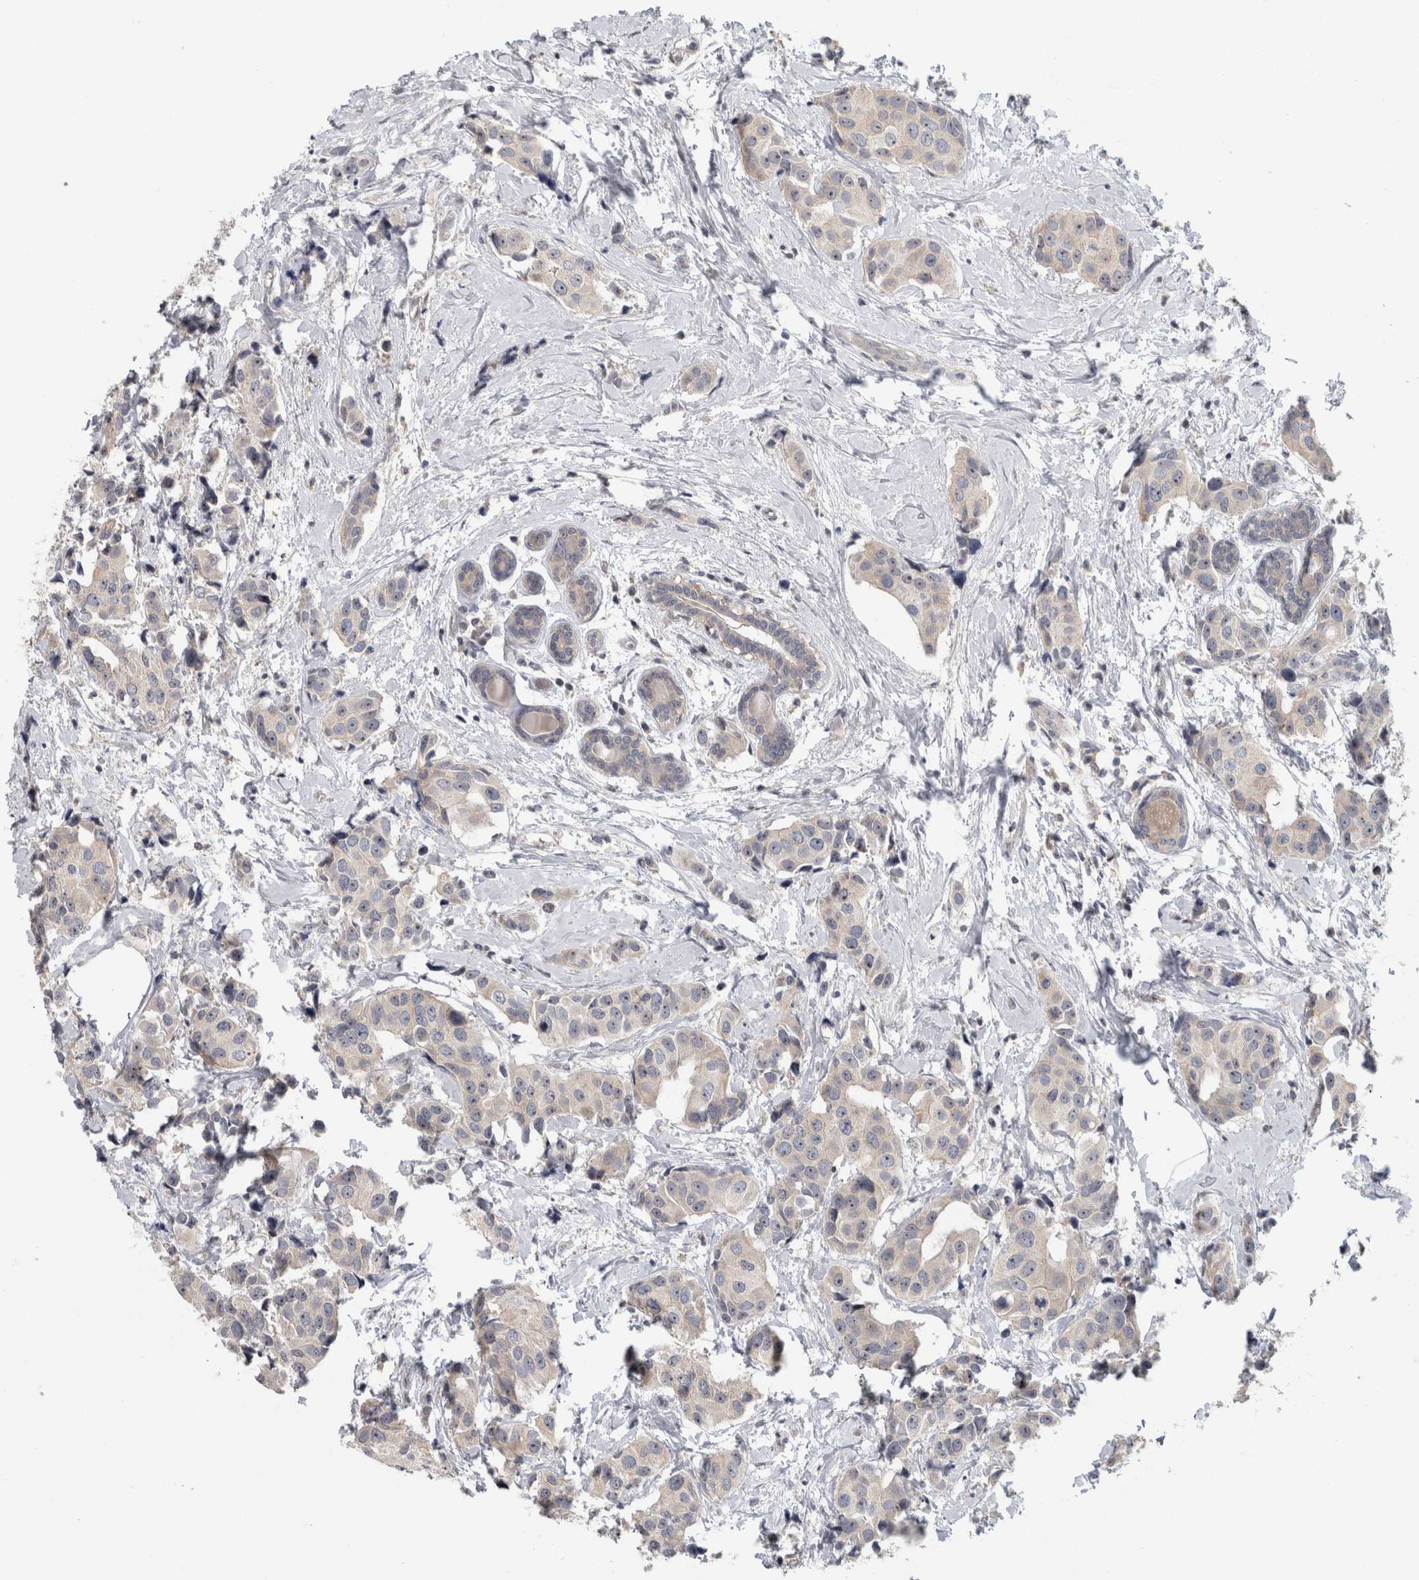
{"staining": {"intensity": "weak", "quantity": "<25%", "location": "cytoplasmic/membranous,nuclear"}, "tissue": "breast cancer", "cell_type": "Tumor cells", "image_type": "cancer", "snomed": [{"axis": "morphology", "description": "Normal tissue, NOS"}, {"axis": "morphology", "description": "Duct carcinoma"}, {"axis": "topography", "description": "Breast"}], "caption": "Image shows no significant protein positivity in tumor cells of breast cancer.", "gene": "RBM28", "patient": {"sex": "female", "age": 39}}